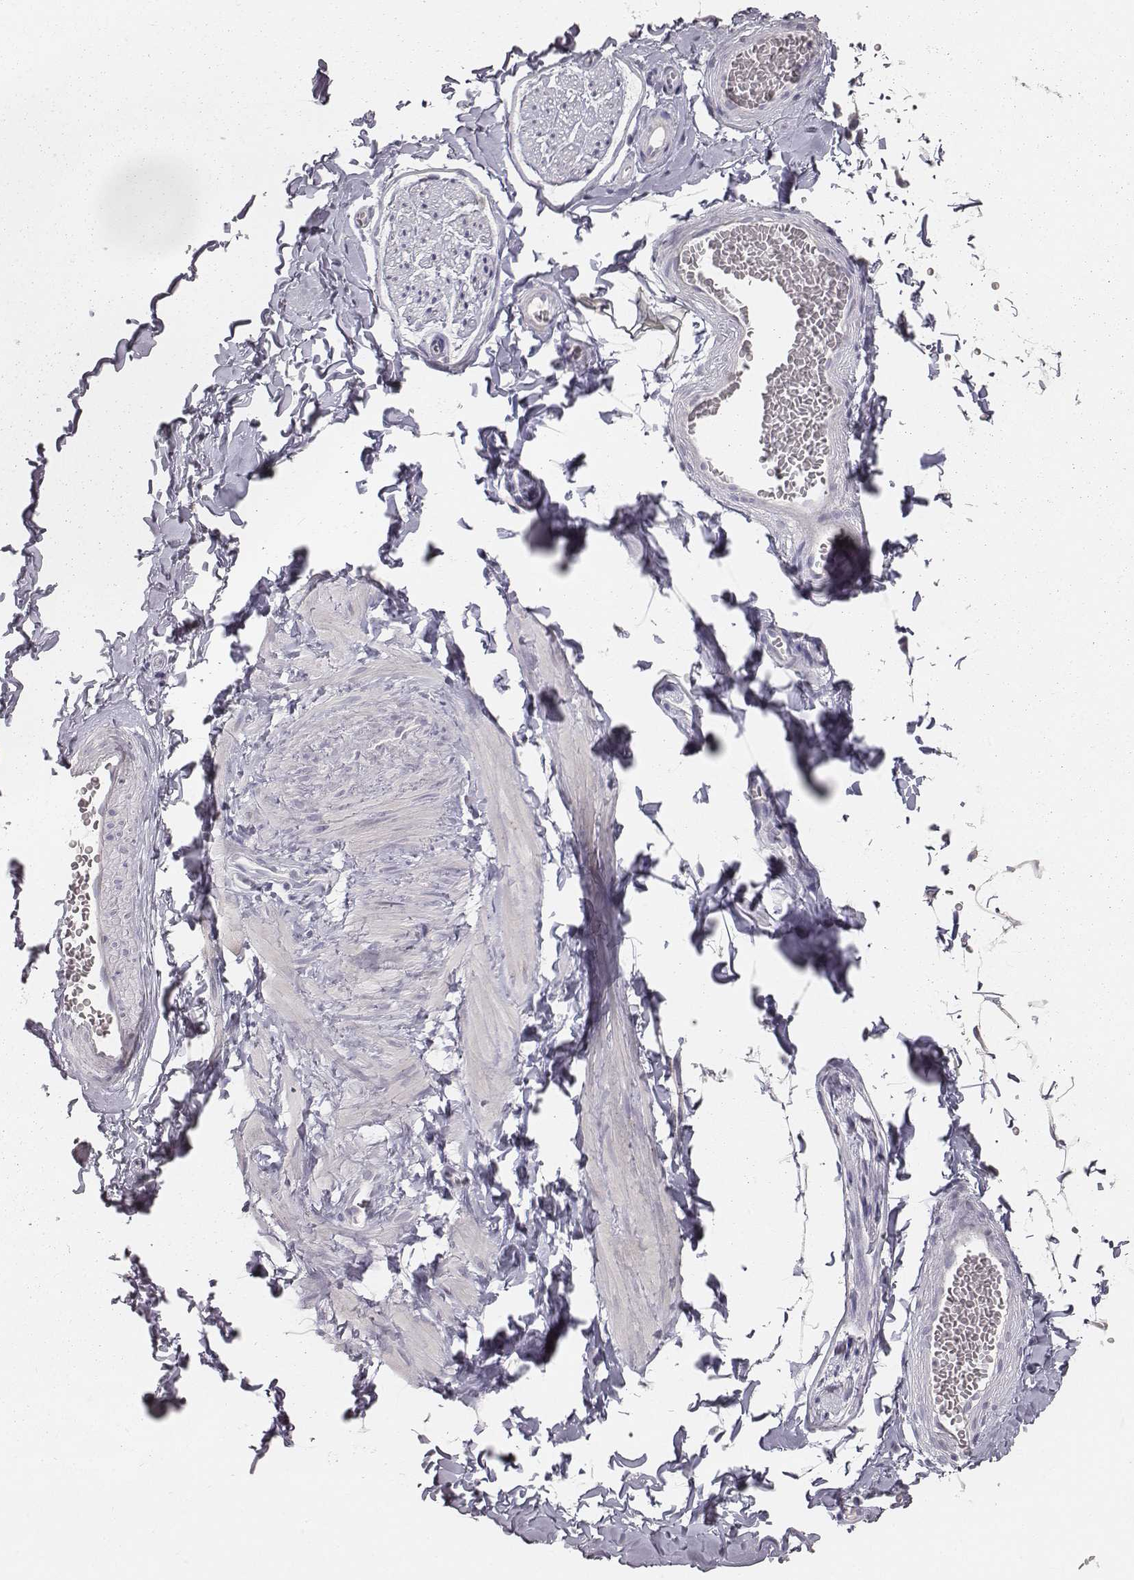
{"staining": {"intensity": "negative", "quantity": "none", "location": "none"}, "tissue": "adipose tissue", "cell_type": "Adipocytes", "image_type": "normal", "snomed": [{"axis": "morphology", "description": "Normal tissue, NOS"}, {"axis": "topography", "description": "Smooth muscle"}, {"axis": "topography", "description": "Peripheral nerve tissue"}], "caption": "IHC micrograph of benign human adipose tissue stained for a protein (brown), which displays no expression in adipocytes.", "gene": "MYH6", "patient": {"sex": "male", "age": 22}}